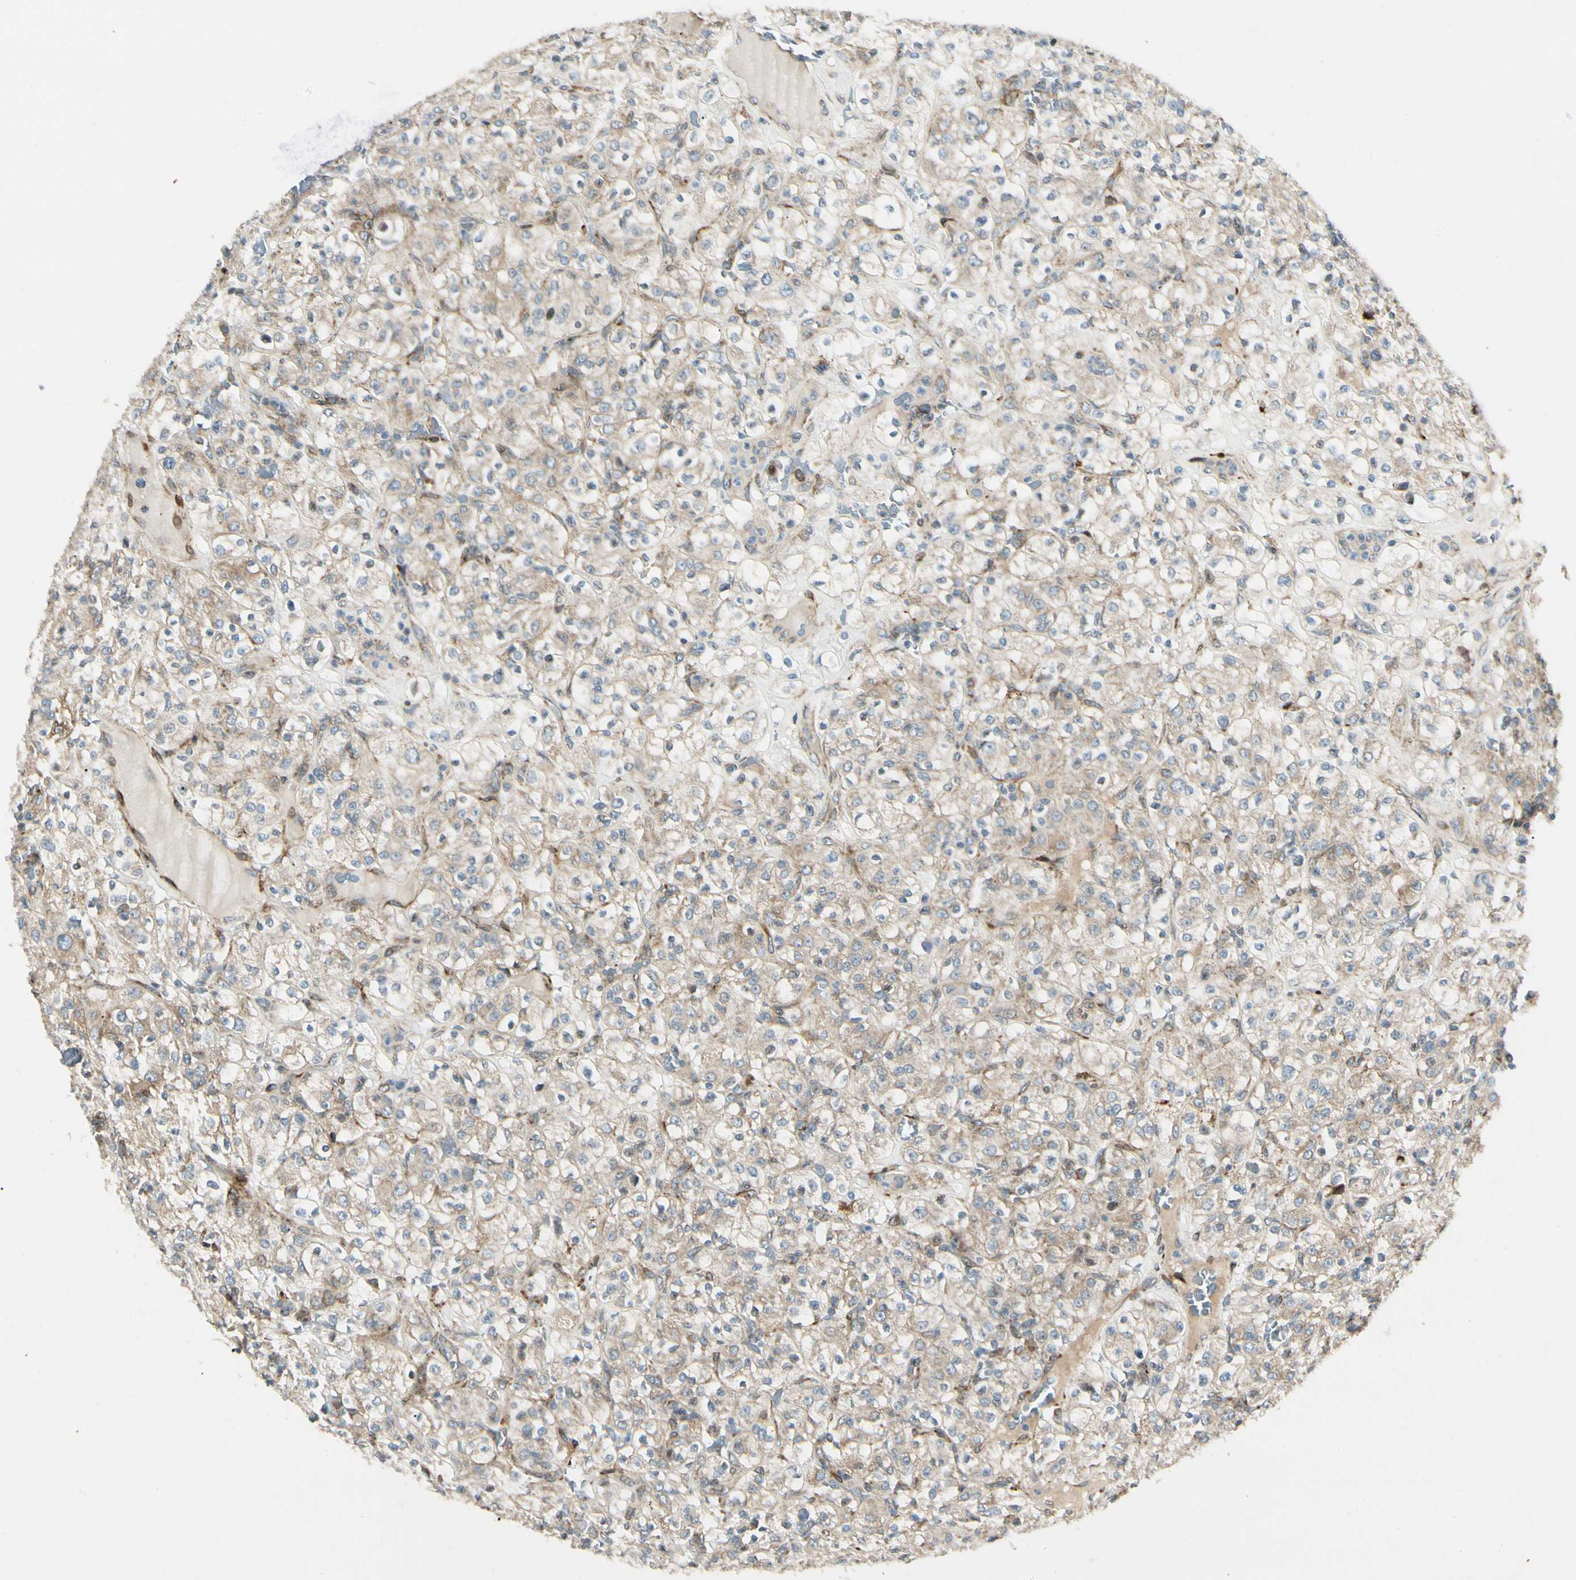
{"staining": {"intensity": "weak", "quantity": ">75%", "location": "cytoplasmic/membranous"}, "tissue": "renal cancer", "cell_type": "Tumor cells", "image_type": "cancer", "snomed": [{"axis": "morphology", "description": "Normal tissue, NOS"}, {"axis": "morphology", "description": "Adenocarcinoma, NOS"}, {"axis": "topography", "description": "Kidney"}], "caption": "Protein analysis of renal cancer (adenocarcinoma) tissue exhibits weak cytoplasmic/membranous expression in approximately >75% of tumor cells.", "gene": "MRPL9", "patient": {"sex": "female", "age": 72}}